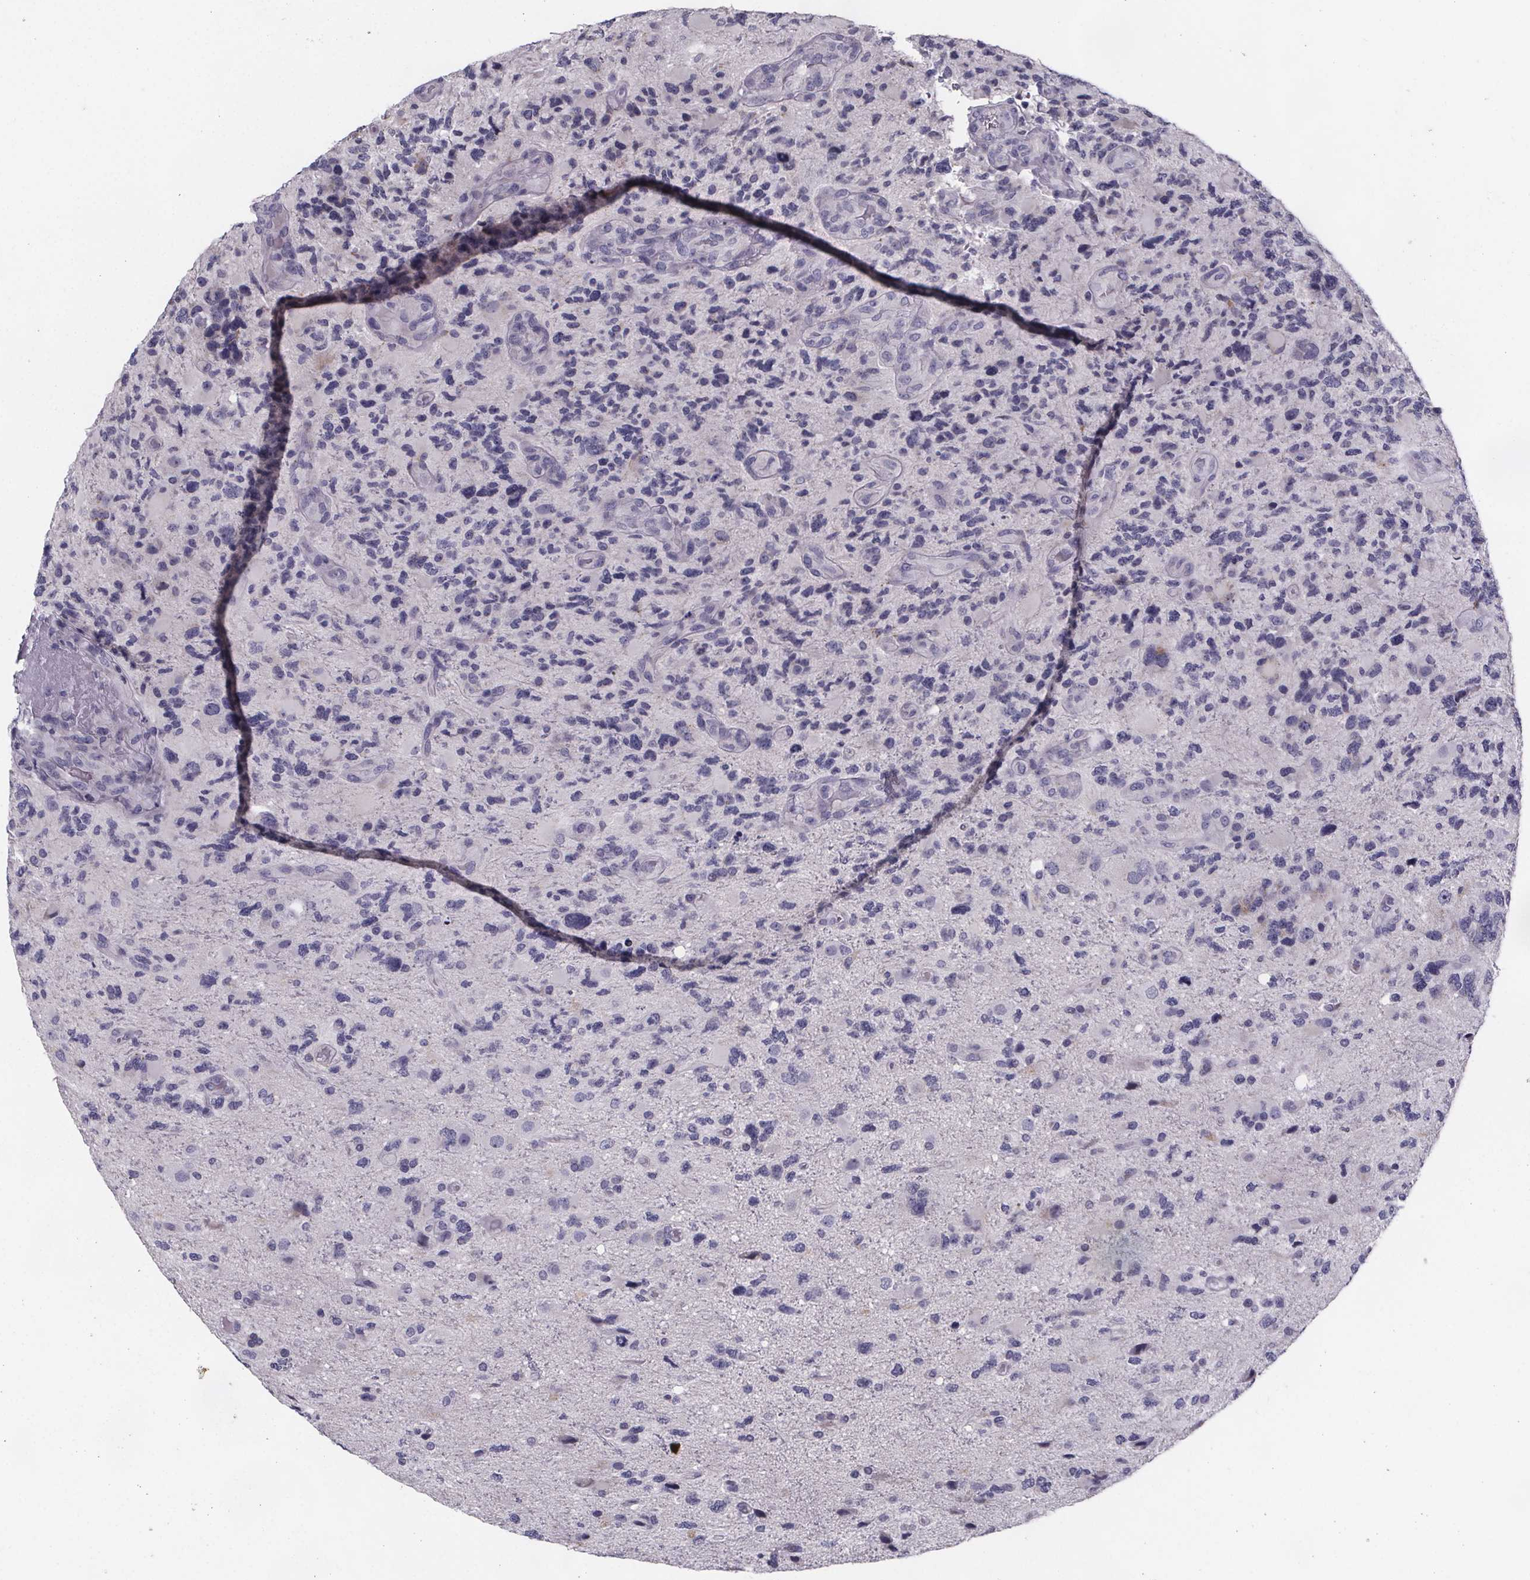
{"staining": {"intensity": "negative", "quantity": "none", "location": "none"}, "tissue": "glioma", "cell_type": "Tumor cells", "image_type": "cancer", "snomed": [{"axis": "morphology", "description": "Glioma, malignant, High grade"}, {"axis": "topography", "description": "Brain"}], "caption": "An image of glioma stained for a protein reveals no brown staining in tumor cells. Nuclei are stained in blue.", "gene": "PAH", "patient": {"sex": "female", "age": 71}}